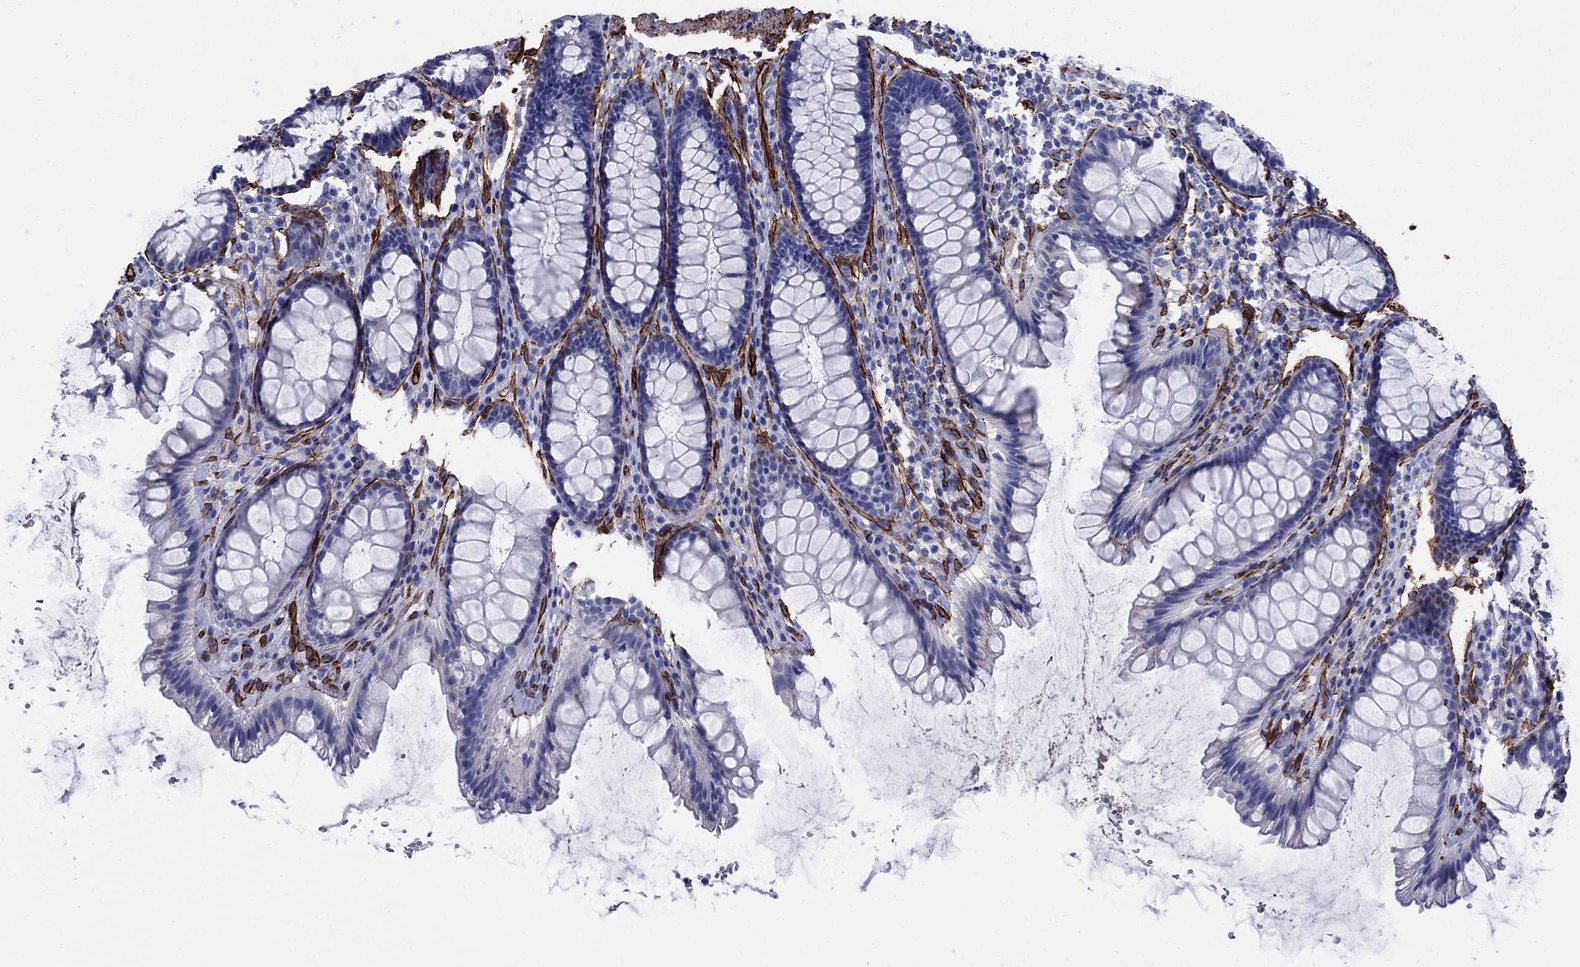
{"staining": {"intensity": "negative", "quantity": "none", "location": "none"}, "tissue": "rectum", "cell_type": "Glandular cells", "image_type": "normal", "snomed": [{"axis": "morphology", "description": "Normal tissue, NOS"}, {"axis": "topography", "description": "Rectum"}], "caption": "The image demonstrates no significant expression in glandular cells of rectum. (Stains: DAB (3,3'-diaminobenzidine) IHC with hematoxylin counter stain, Microscopy: brightfield microscopy at high magnification).", "gene": "VTN", "patient": {"sex": "male", "age": 72}}